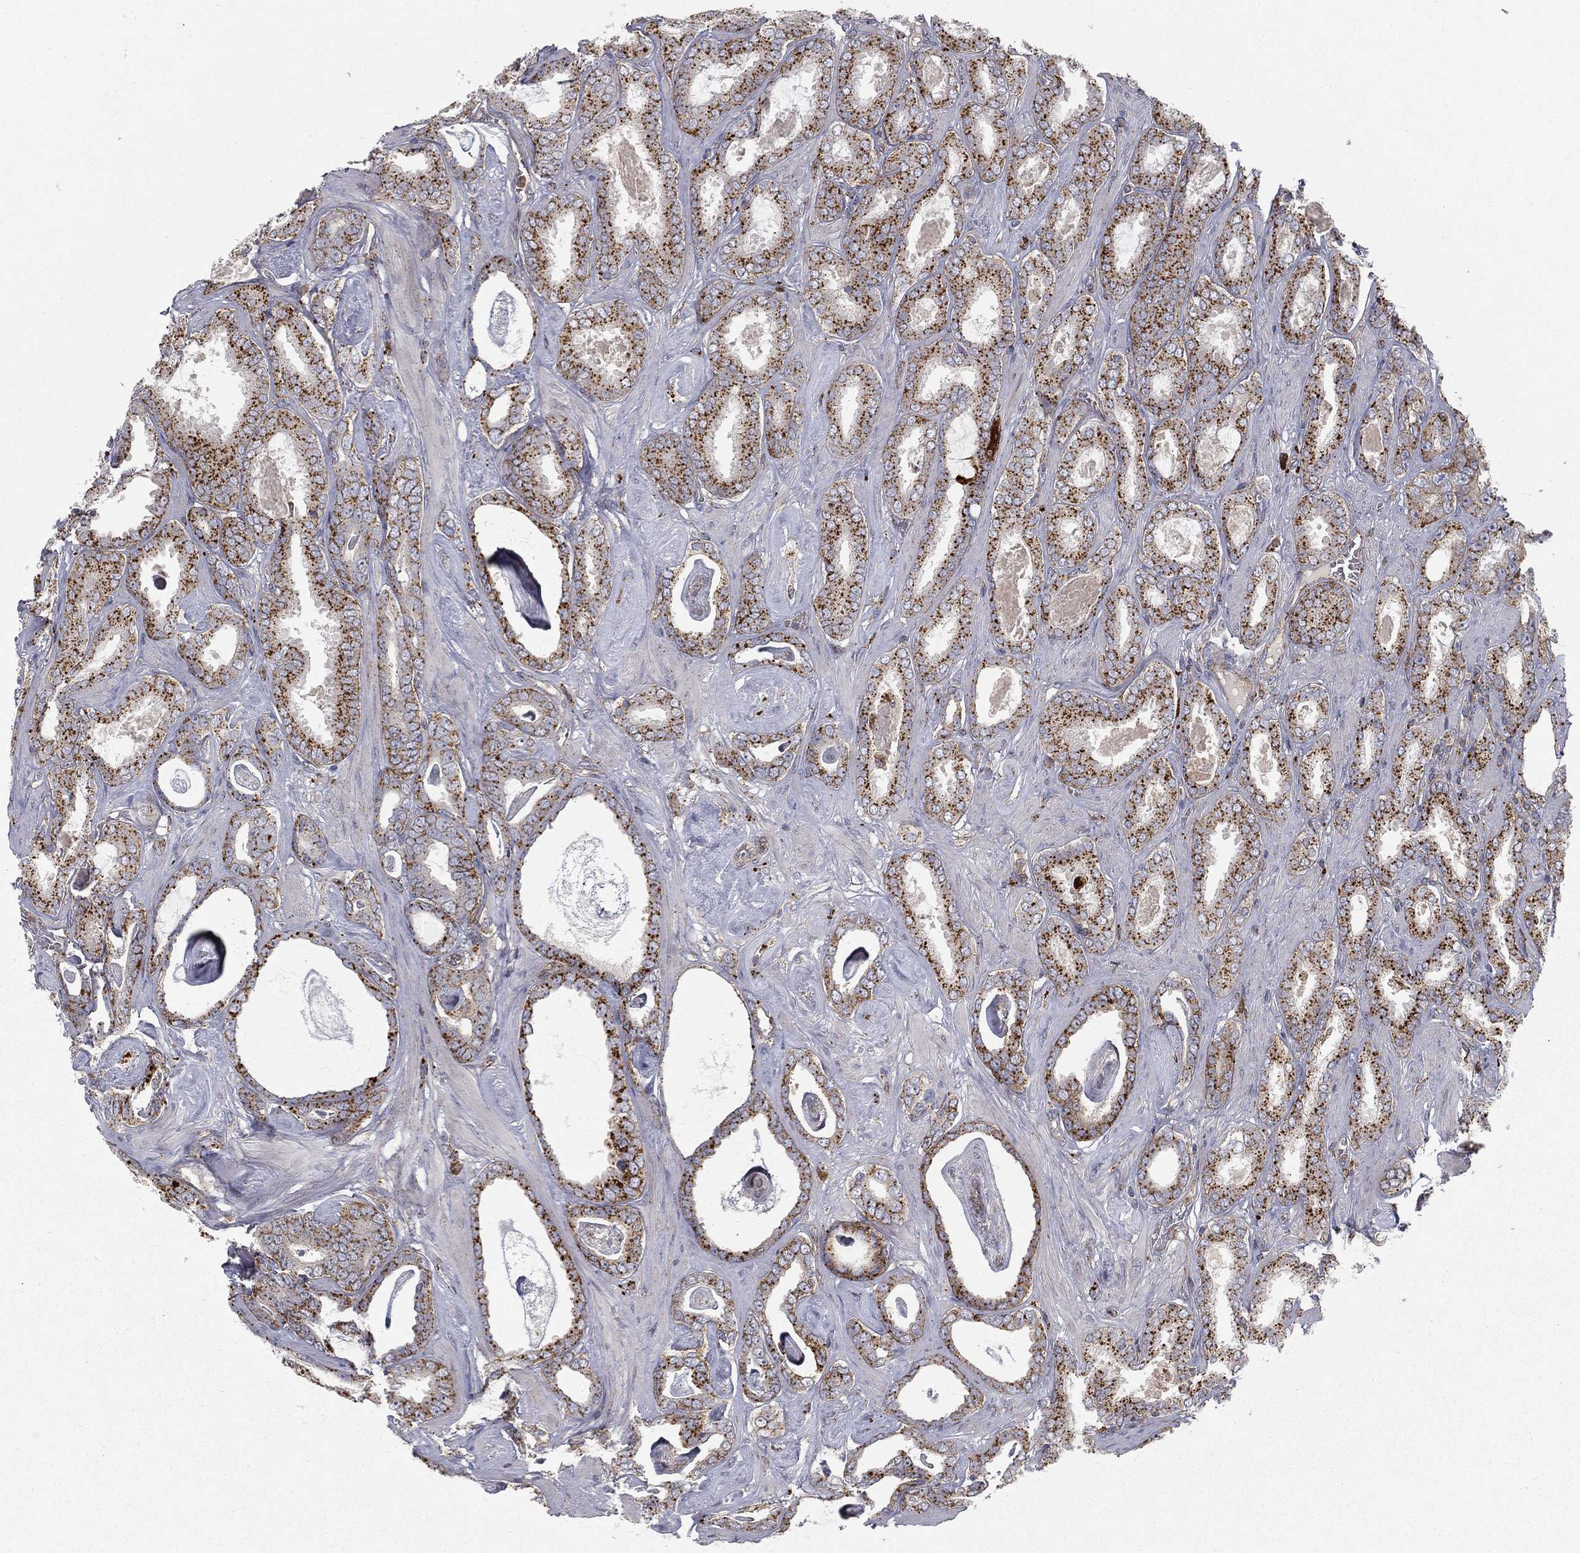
{"staining": {"intensity": "strong", "quantity": ">75%", "location": "cytoplasmic/membranous"}, "tissue": "prostate cancer", "cell_type": "Tumor cells", "image_type": "cancer", "snomed": [{"axis": "morphology", "description": "Adenocarcinoma, High grade"}, {"axis": "topography", "description": "Prostate"}], "caption": "Immunohistochemistry (DAB) staining of human adenocarcinoma (high-grade) (prostate) demonstrates strong cytoplasmic/membranous protein positivity in about >75% of tumor cells.", "gene": "CTSA", "patient": {"sex": "male", "age": 63}}